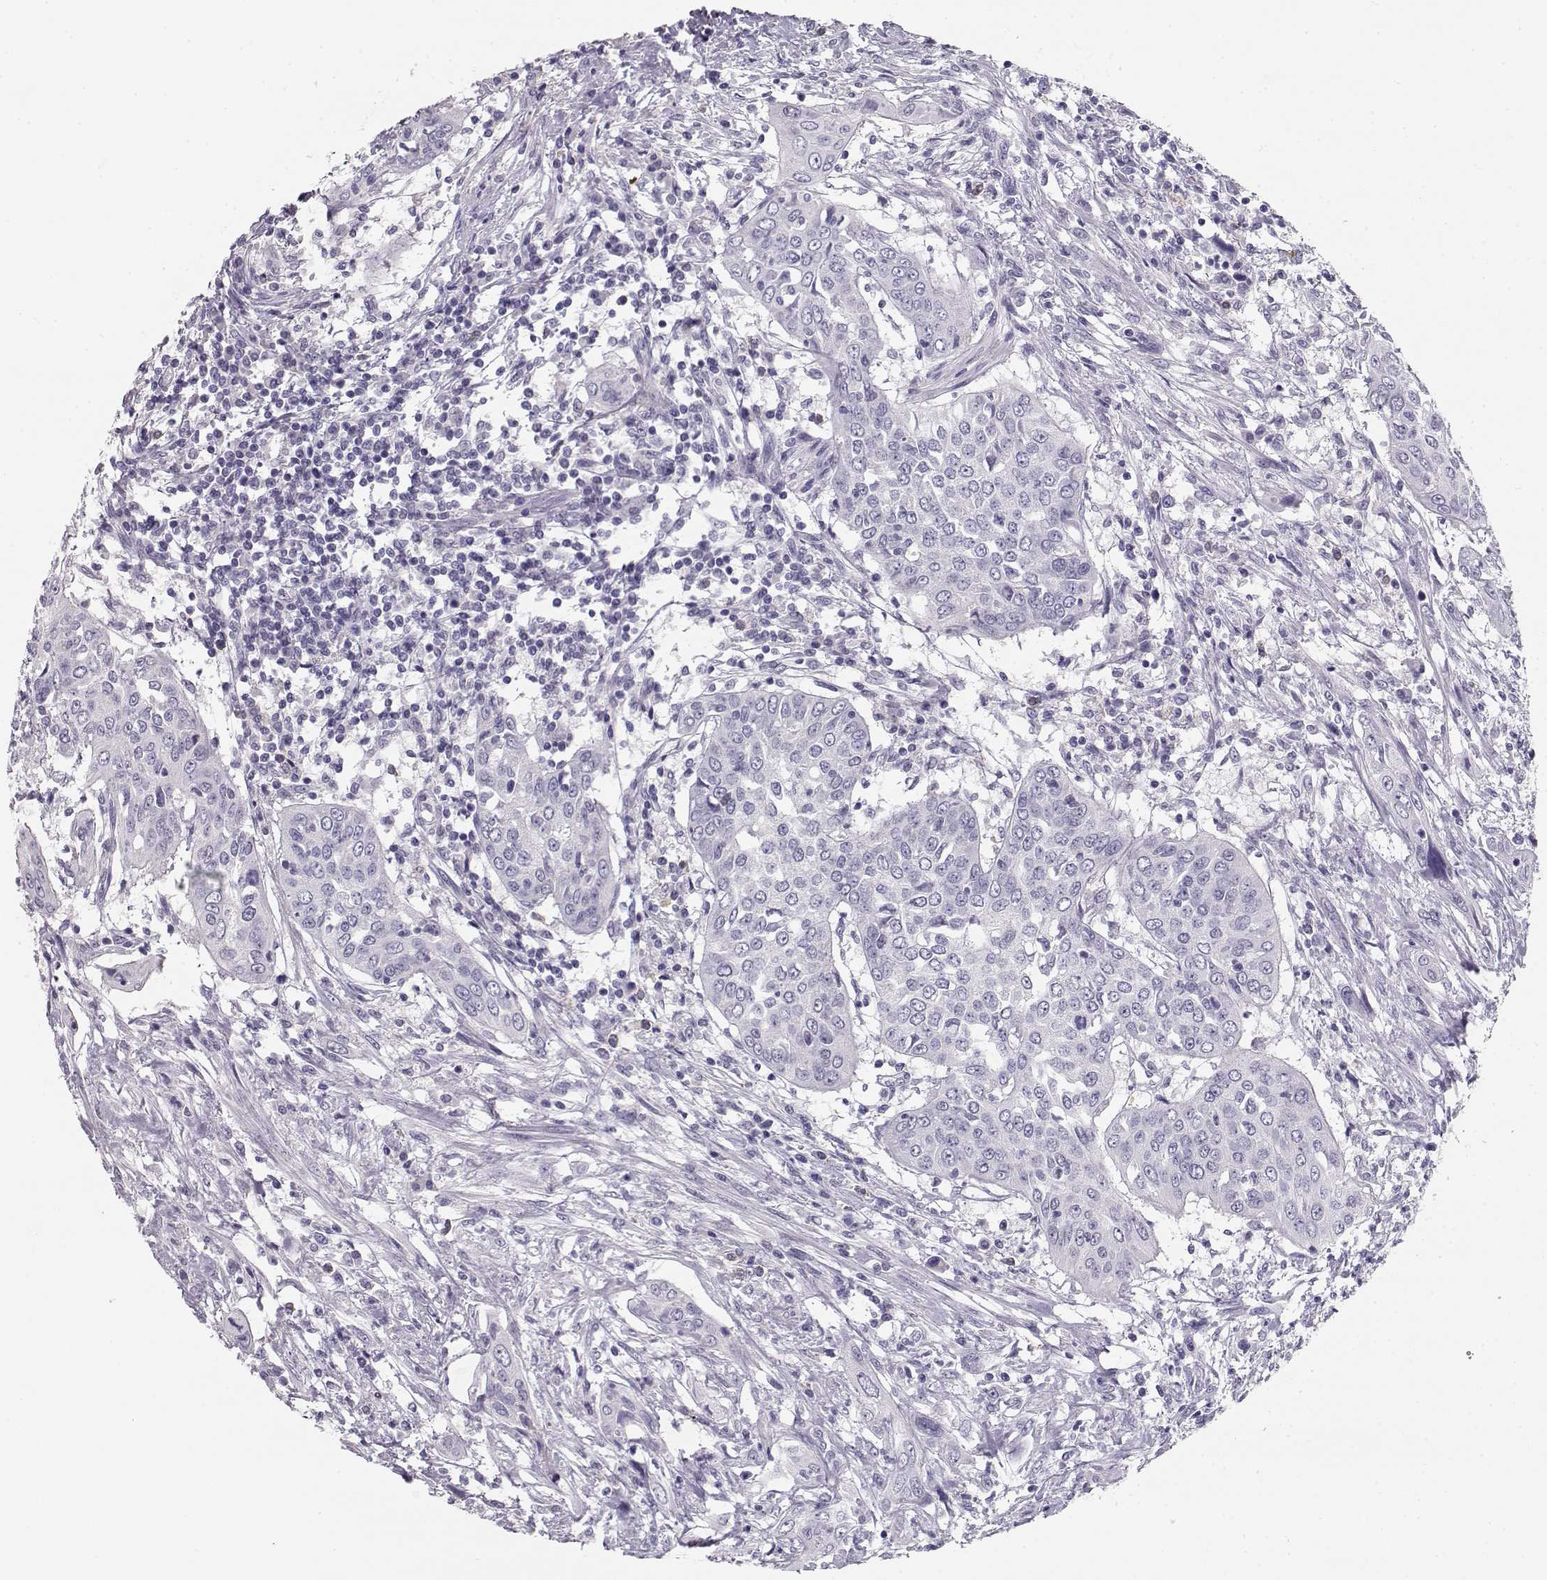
{"staining": {"intensity": "negative", "quantity": "none", "location": "none"}, "tissue": "urothelial cancer", "cell_type": "Tumor cells", "image_type": "cancer", "snomed": [{"axis": "morphology", "description": "Urothelial carcinoma, High grade"}, {"axis": "topography", "description": "Urinary bladder"}], "caption": "High-grade urothelial carcinoma was stained to show a protein in brown. There is no significant staining in tumor cells.", "gene": "NUTM1", "patient": {"sex": "male", "age": 82}}